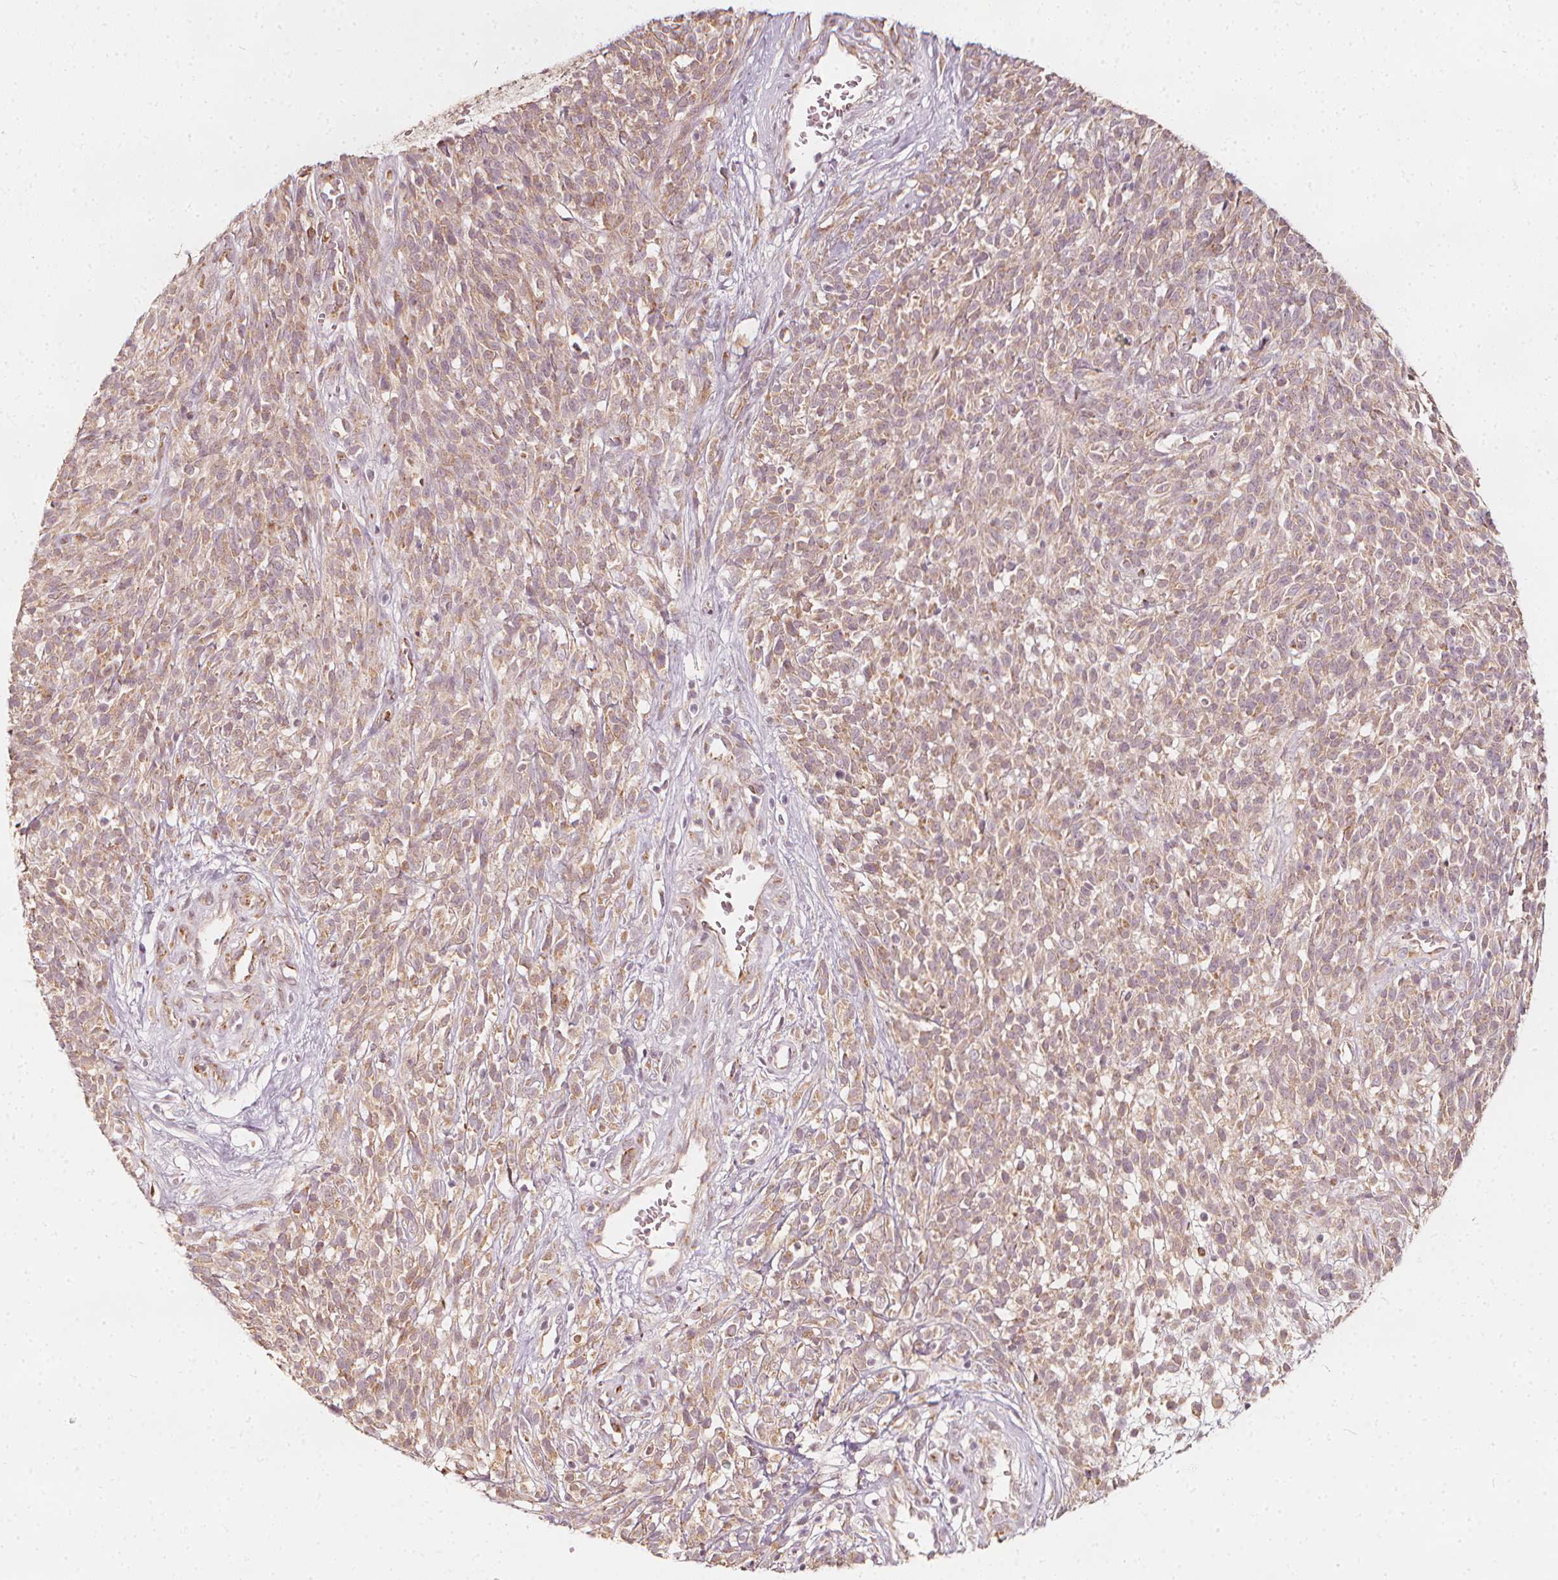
{"staining": {"intensity": "weak", "quantity": "25%-75%", "location": "cytoplasmic/membranous"}, "tissue": "melanoma", "cell_type": "Tumor cells", "image_type": "cancer", "snomed": [{"axis": "morphology", "description": "Malignant melanoma, NOS"}, {"axis": "topography", "description": "Skin"}, {"axis": "topography", "description": "Skin of trunk"}], "caption": "High-magnification brightfield microscopy of malignant melanoma stained with DAB (3,3'-diaminobenzidine) (brown) and counterstained with hematoxylin (blue). tumor cells exhibit weak cytoplasmic/membranous expression is identified in about25%-75% of cells.", "gene": "NPC1L1", "patient": {"sex": "male", "age": 74}}